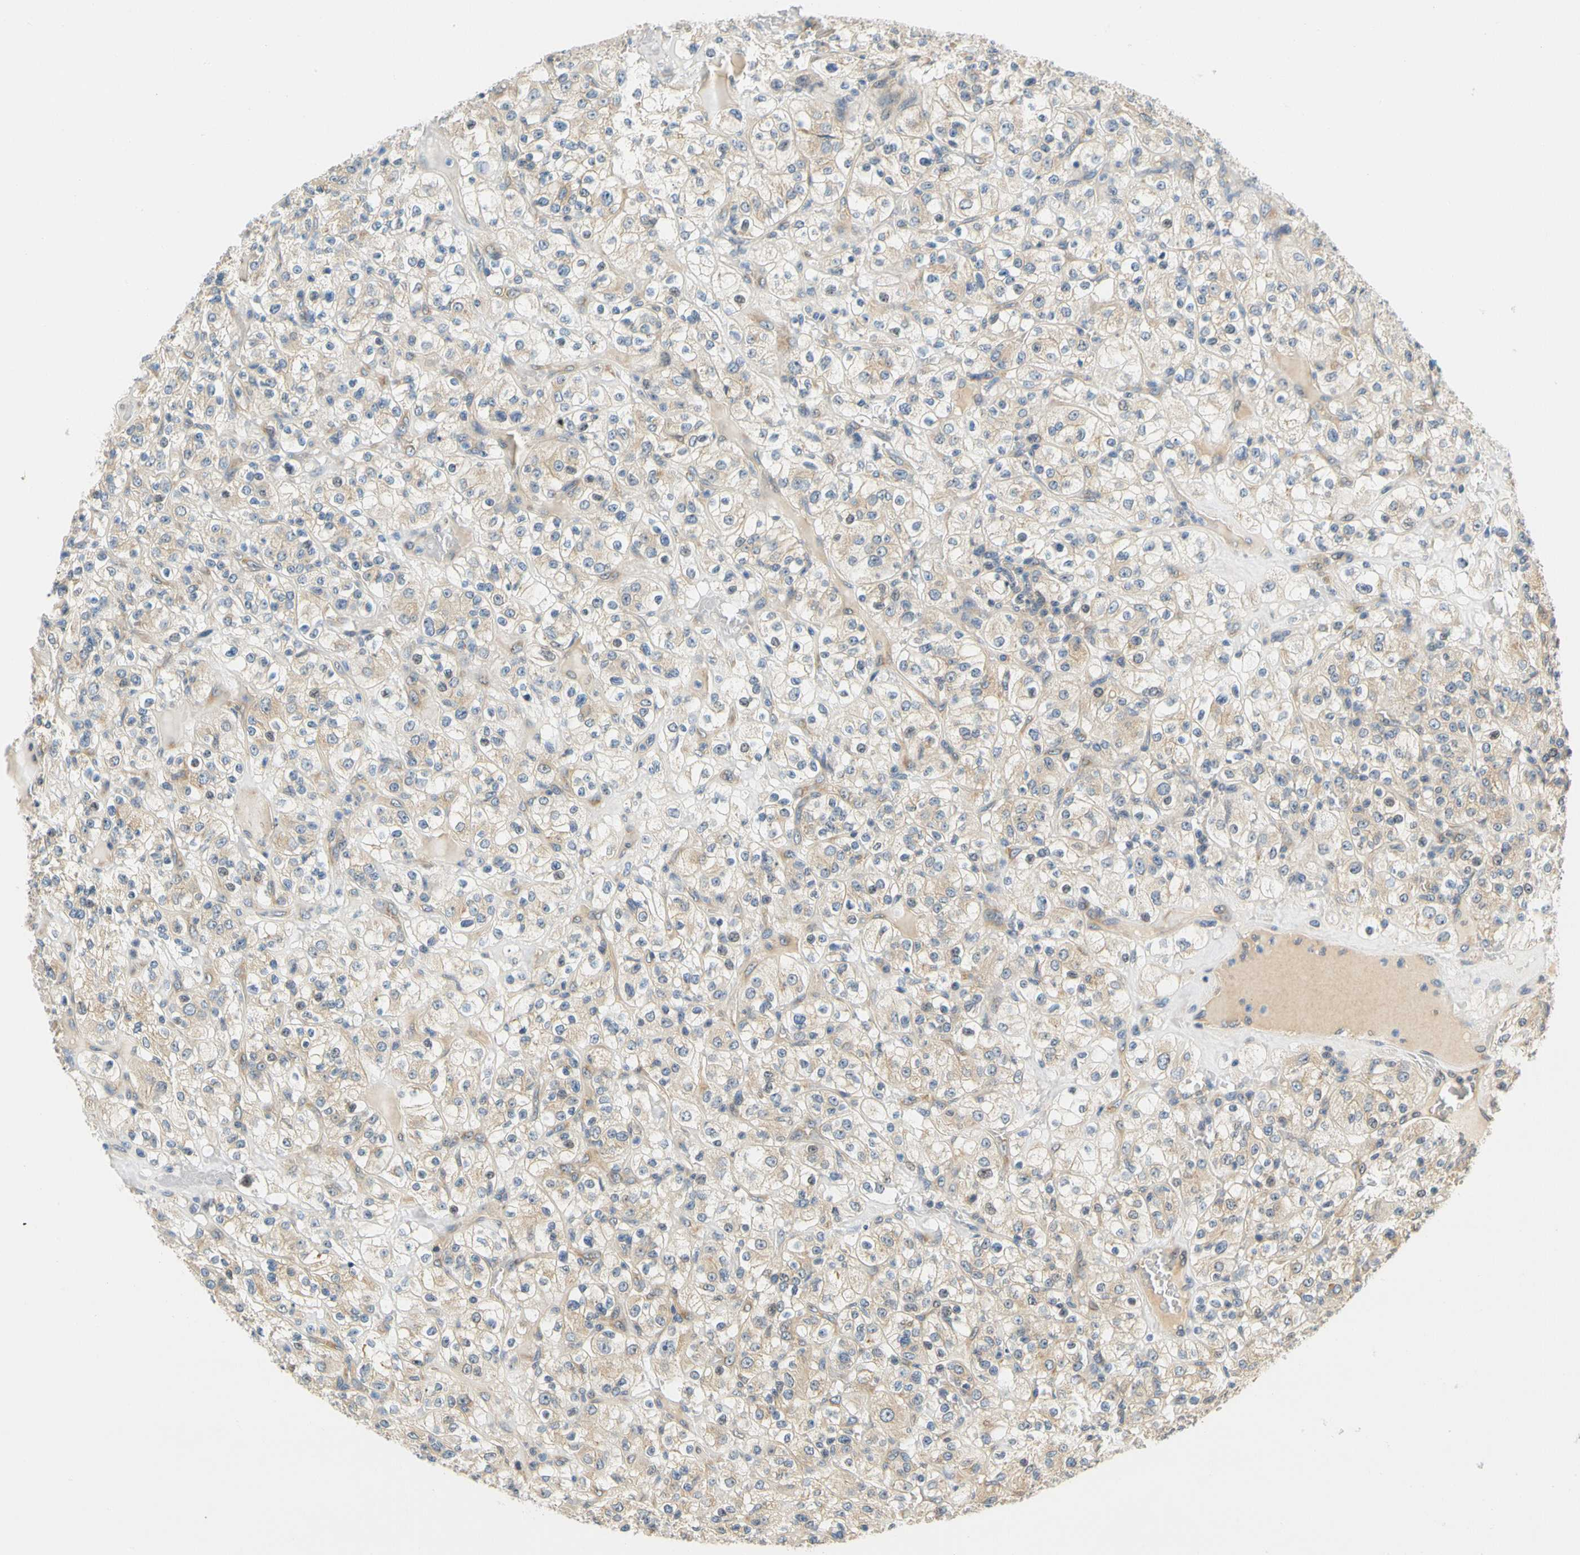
{"staining": {"intensity": "weak", "quantity": ">75%", "location": "cytoplasmic/membranous"}, "tissue": "renal cancer", "cell_type": "Tumor cells", "image_type": "cancer", "snomed": [{"axis": "morphology", "description": "Normal tissue, NOS"}, {"axis": "morphology", "description": "Adenocarcinoma, NOS"}, {"axis": "topography", "description": "Kidney"}], "caption": "Renal adenocarcinoma stained with DAB immunohistochemistry shows low levels of weak cytoplasmic/membranous positivity in about >75% of tumor cells.", "gene": "LRRC47", "patient": {"sex": "female", "age": 72}}